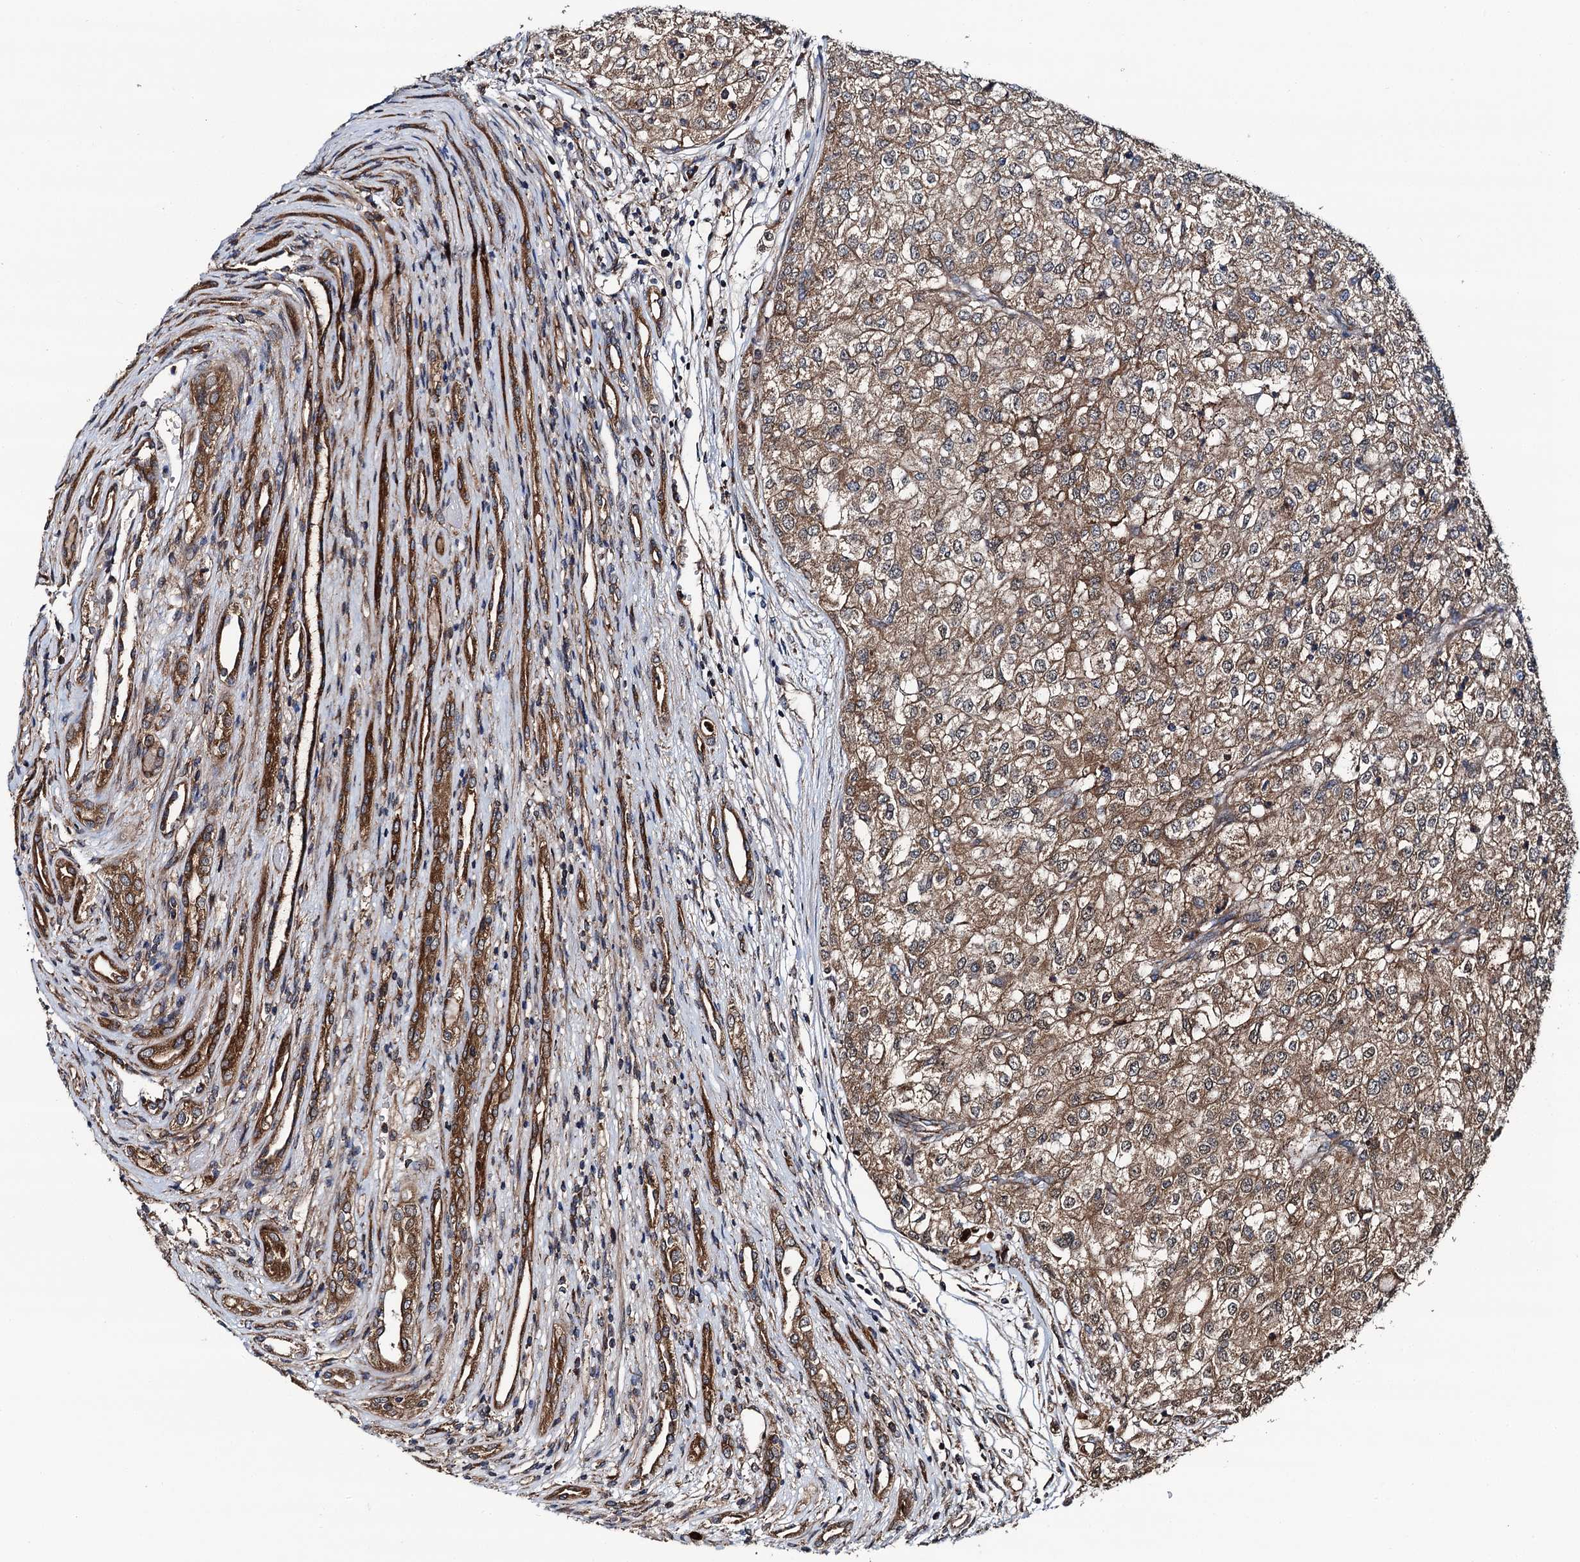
{"staining": {"intensity": "moderate", "quantity": ">75%", "location": "cytoplasmic/membranous"}, "tissue": "renal cancer", "cell_type": "Tumor cells", "image_type": "cancer", "snomed": [{"axis": "morphology", "description": "Adenocarcinoma, NOS"}, {"axis": "topography", "description": "Kidney"}], "caption": "A medium amount of moderate cytoplasmic/membranous staining is present in approximately >75% of tumor cells in adenocarcinoma (renal) tissue.", "gene": "NEK1", "patient": {"sex": "female", "age": 54}}